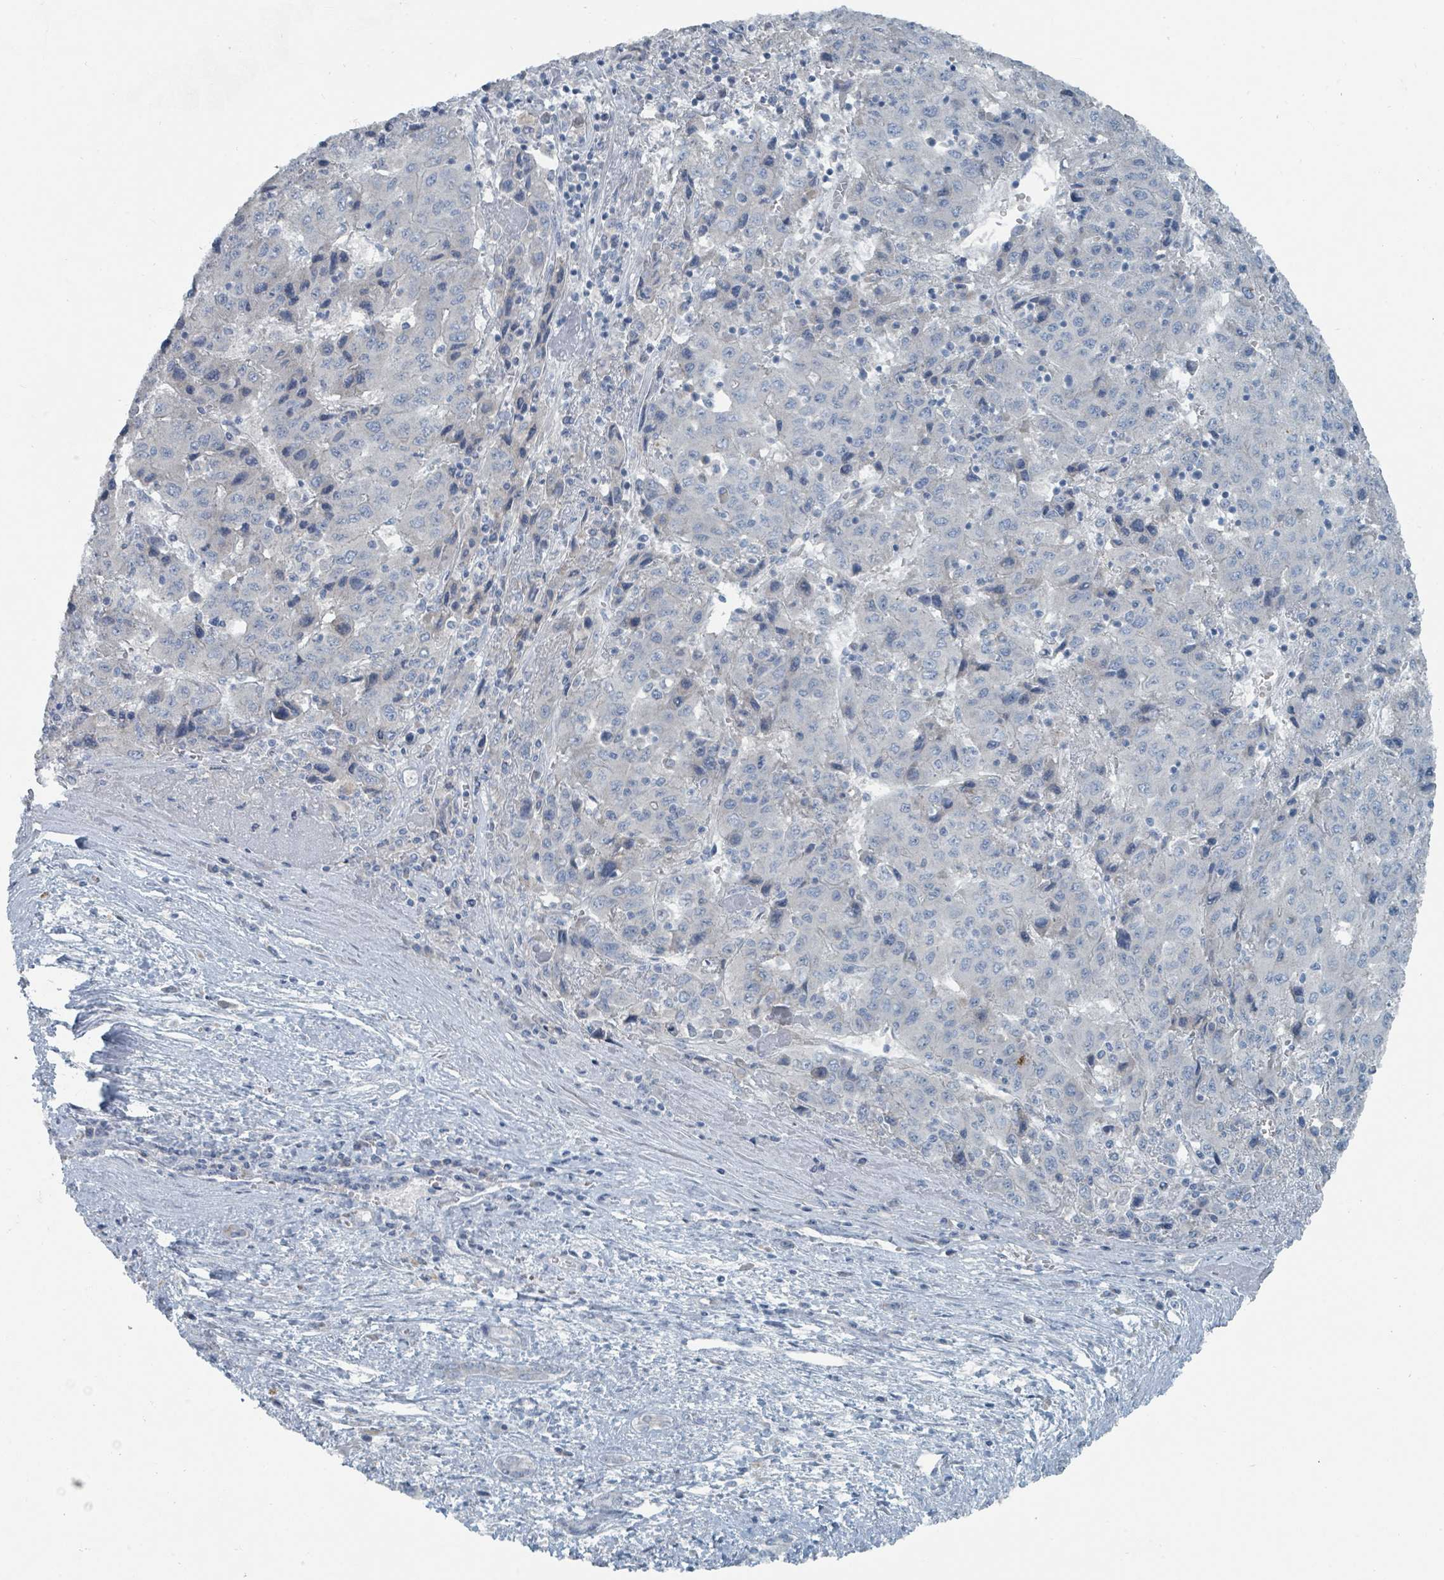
{"staining": {"intensity": "negative", "quantity": "none", "location": "none"}, "tissue": "liver cancer", "cell_type": "Tumor cells", "image_type": "cancer", "snomed": [{"axis": "morphology", "description": "Carcinoma, Hepatocellular, NOS"}, {"axis": "topography", "description": "Liver"}], "caption": "DAB immunohistochemical staining of liver cancer shows no significant staining in tumor cells.", "gene": "RASA4", "patient": {"sex": "female", "age": 53}}